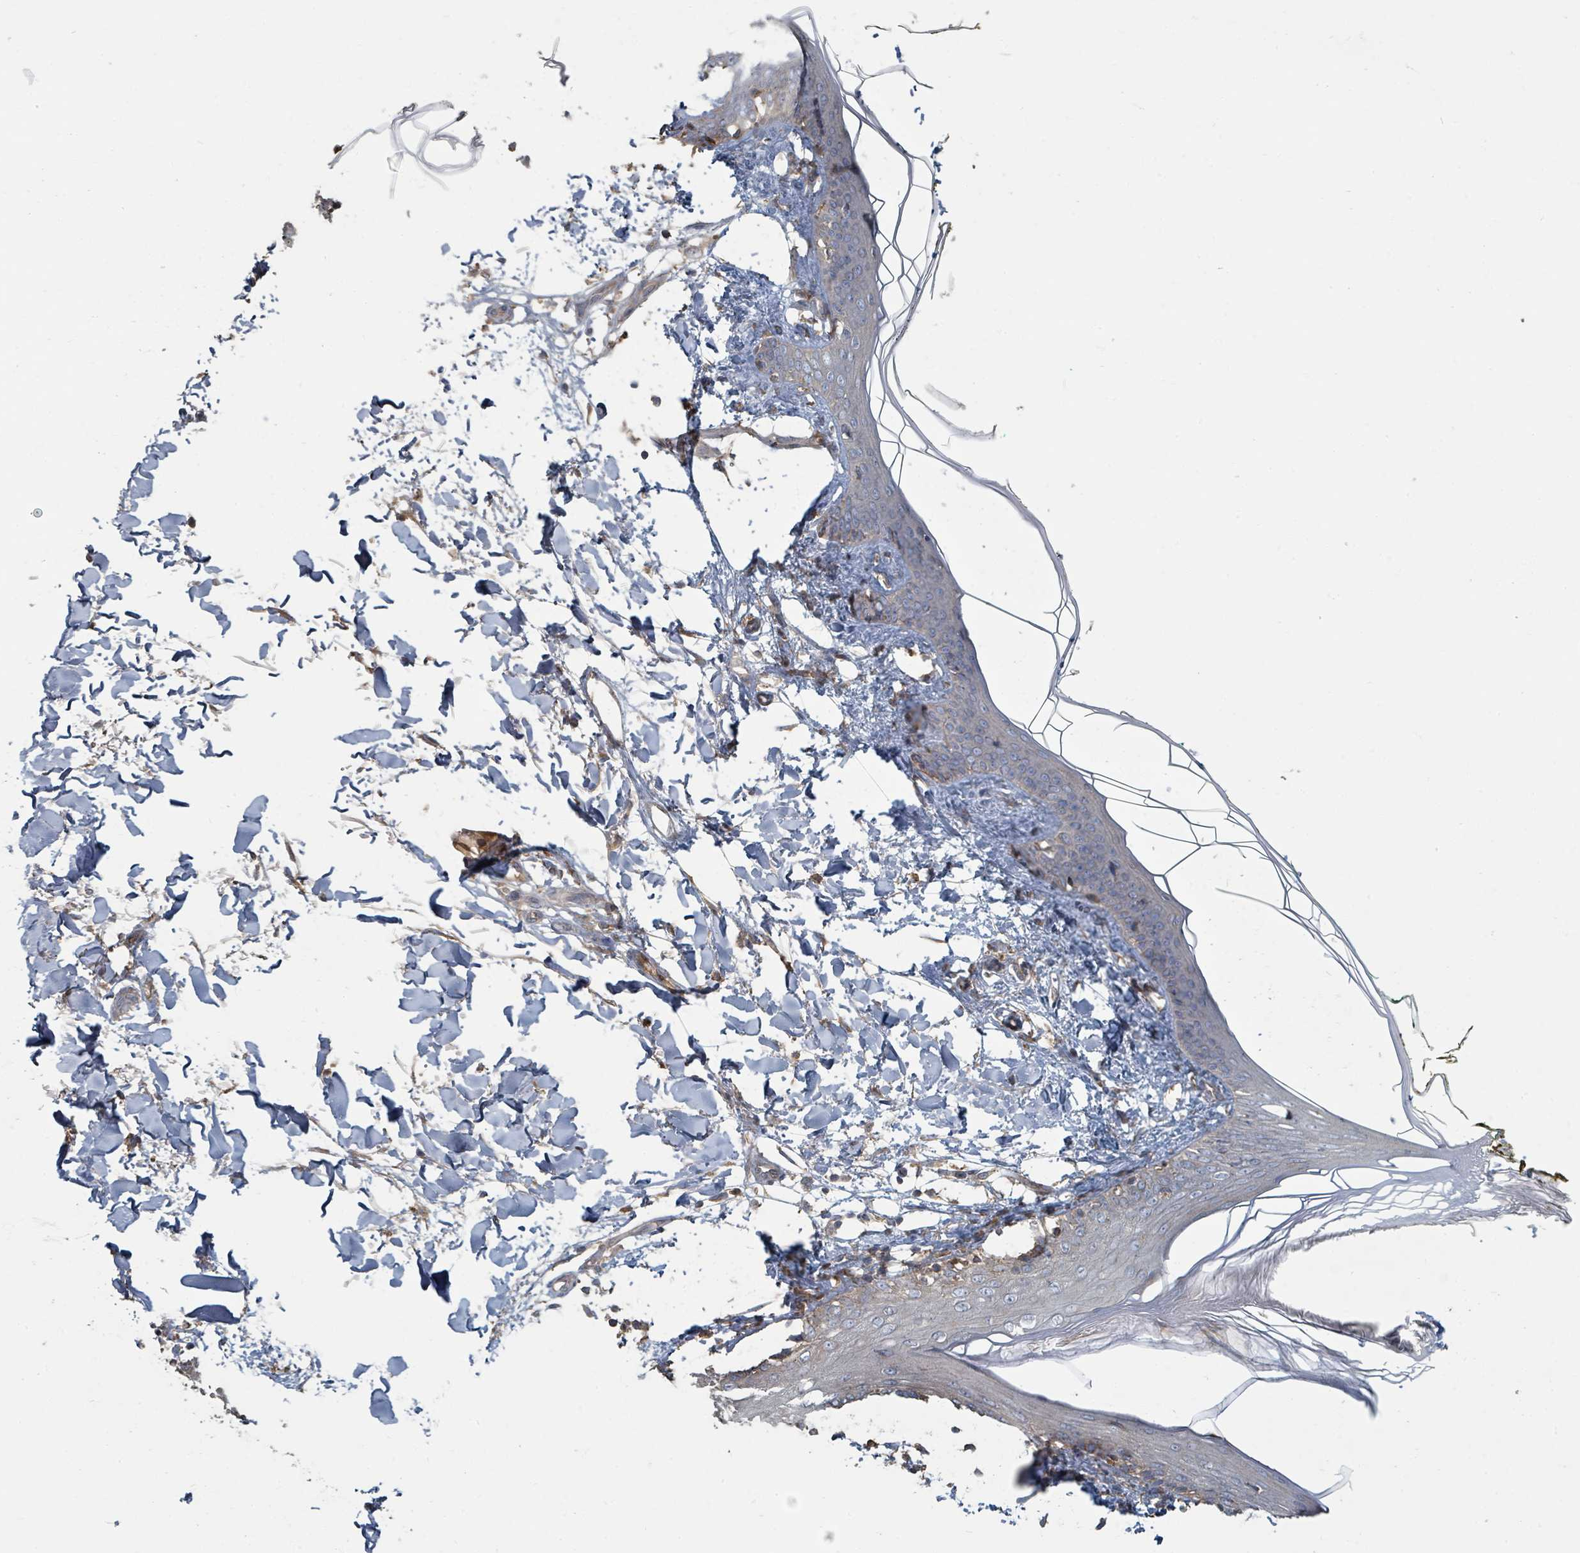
{"staining": {"intensity": "negative", "quantity": "none", "location": "none"}, "tissue": "skin", "cell_type": "Fibroblasts", "image_type": "normal", "snomed": [{"axis": "morphology", "description": "Normal tissue, NOS"}, {"axis": "topography", "description": "Skin"}], "caption": "IHC micrograph of normal skin stained for a protein (brown), which shows no expression in fibroblasts. (DAB immunohistochemistry (IHC) with hematoxylin counter stain).", "gene": "WDFY1", "patient": {"sex": "female", "age": 34}}